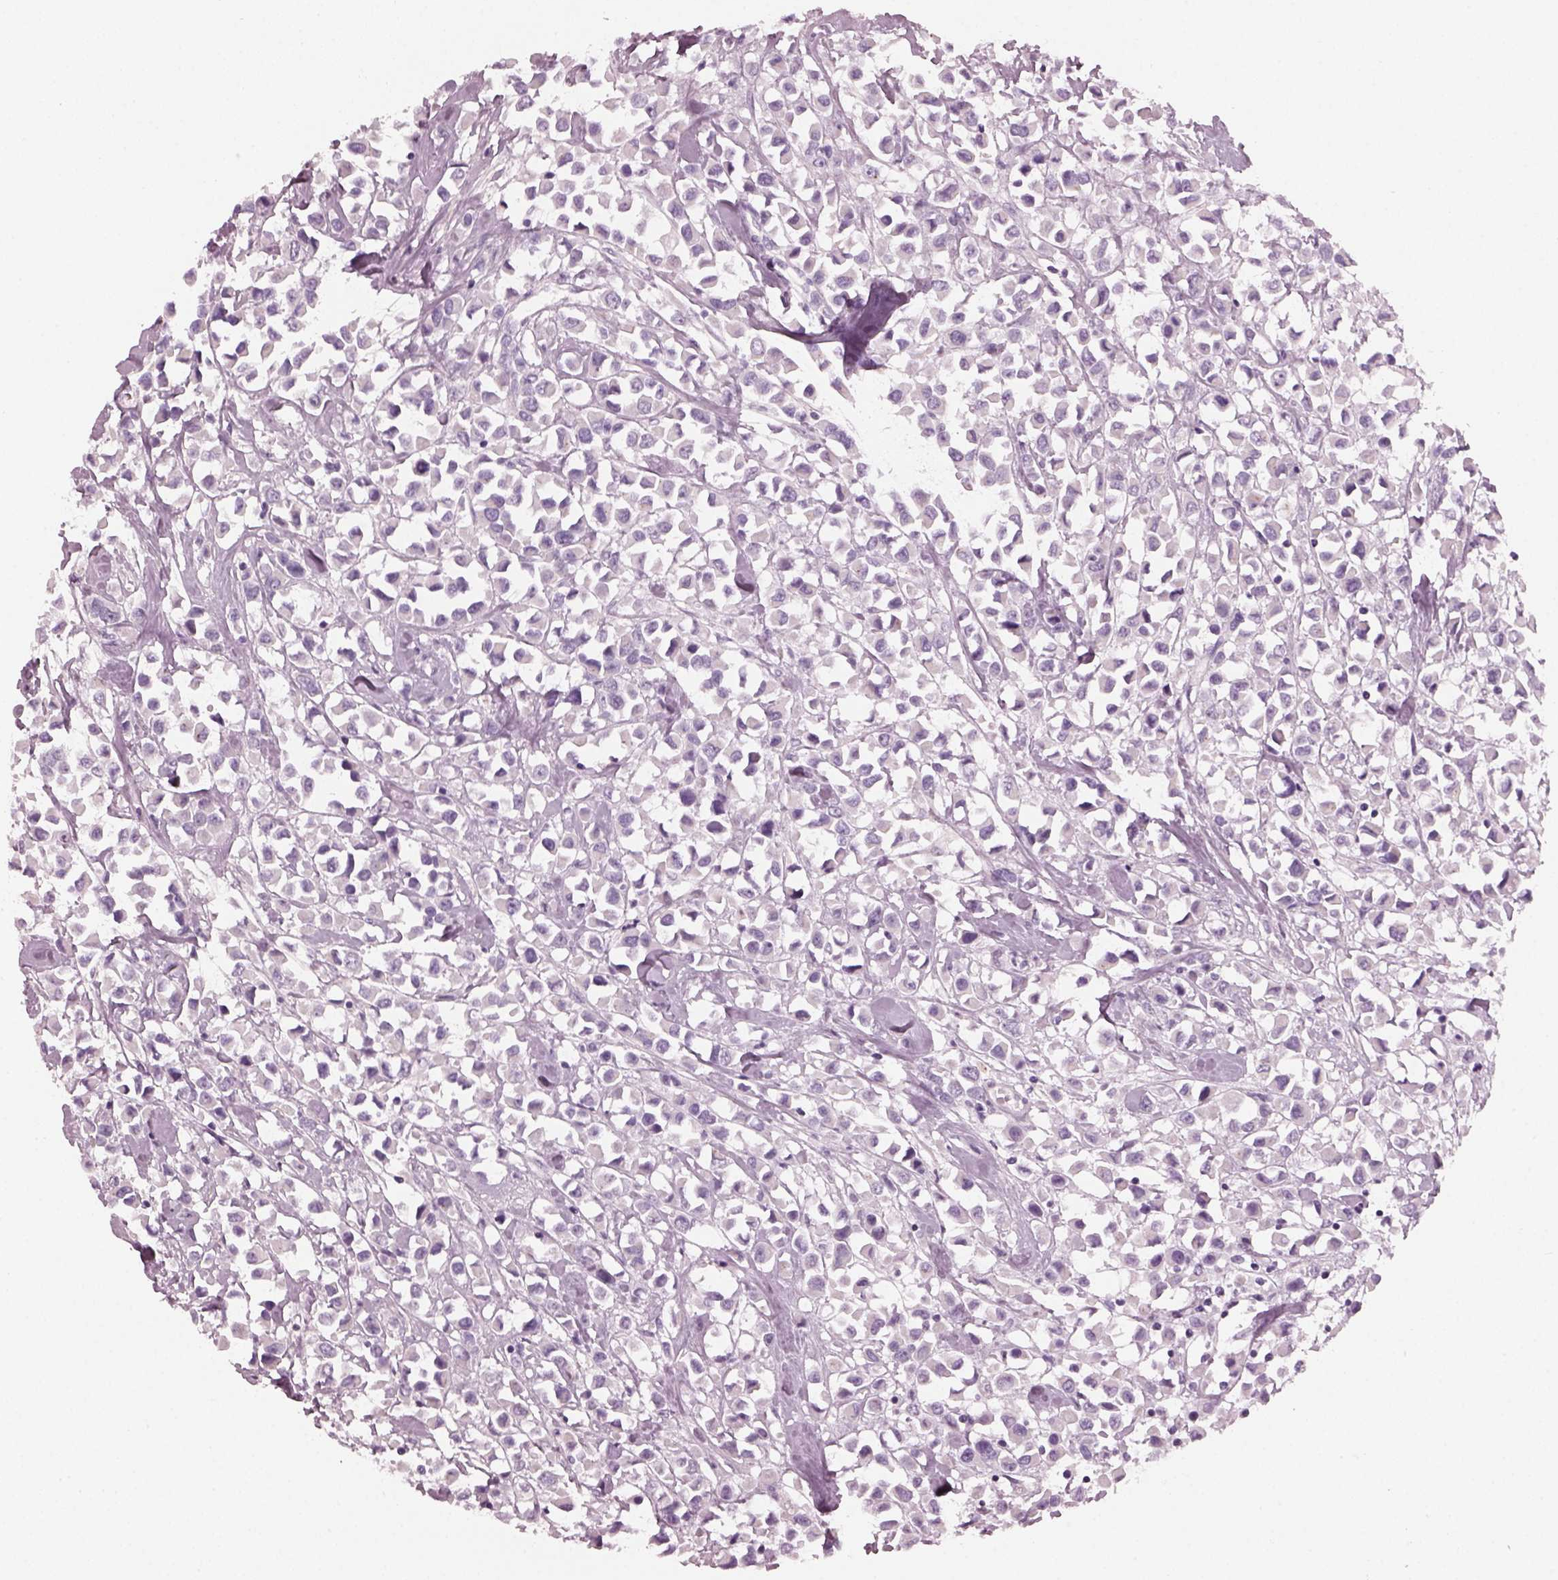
{"staining": {"intensity": "negative", "quantity": "none", "location": "none"}, "tissue": "breast cancer", "cell_type": "Tumor cells", "image_type": "cancer", "snomed": [{"axis": "morphology", "description": "Duct carcinoma"}, {"axis": "topography", "description": "Breast"}], "caption": "Tumor cells show no significant expression in breast intraductal carcinoma. (DAB (3,3'-diaminobenzidine) immunohistochemistry, high magnification).", "gene": "PDC", "patient": {"sex": "female", "age": 61}}